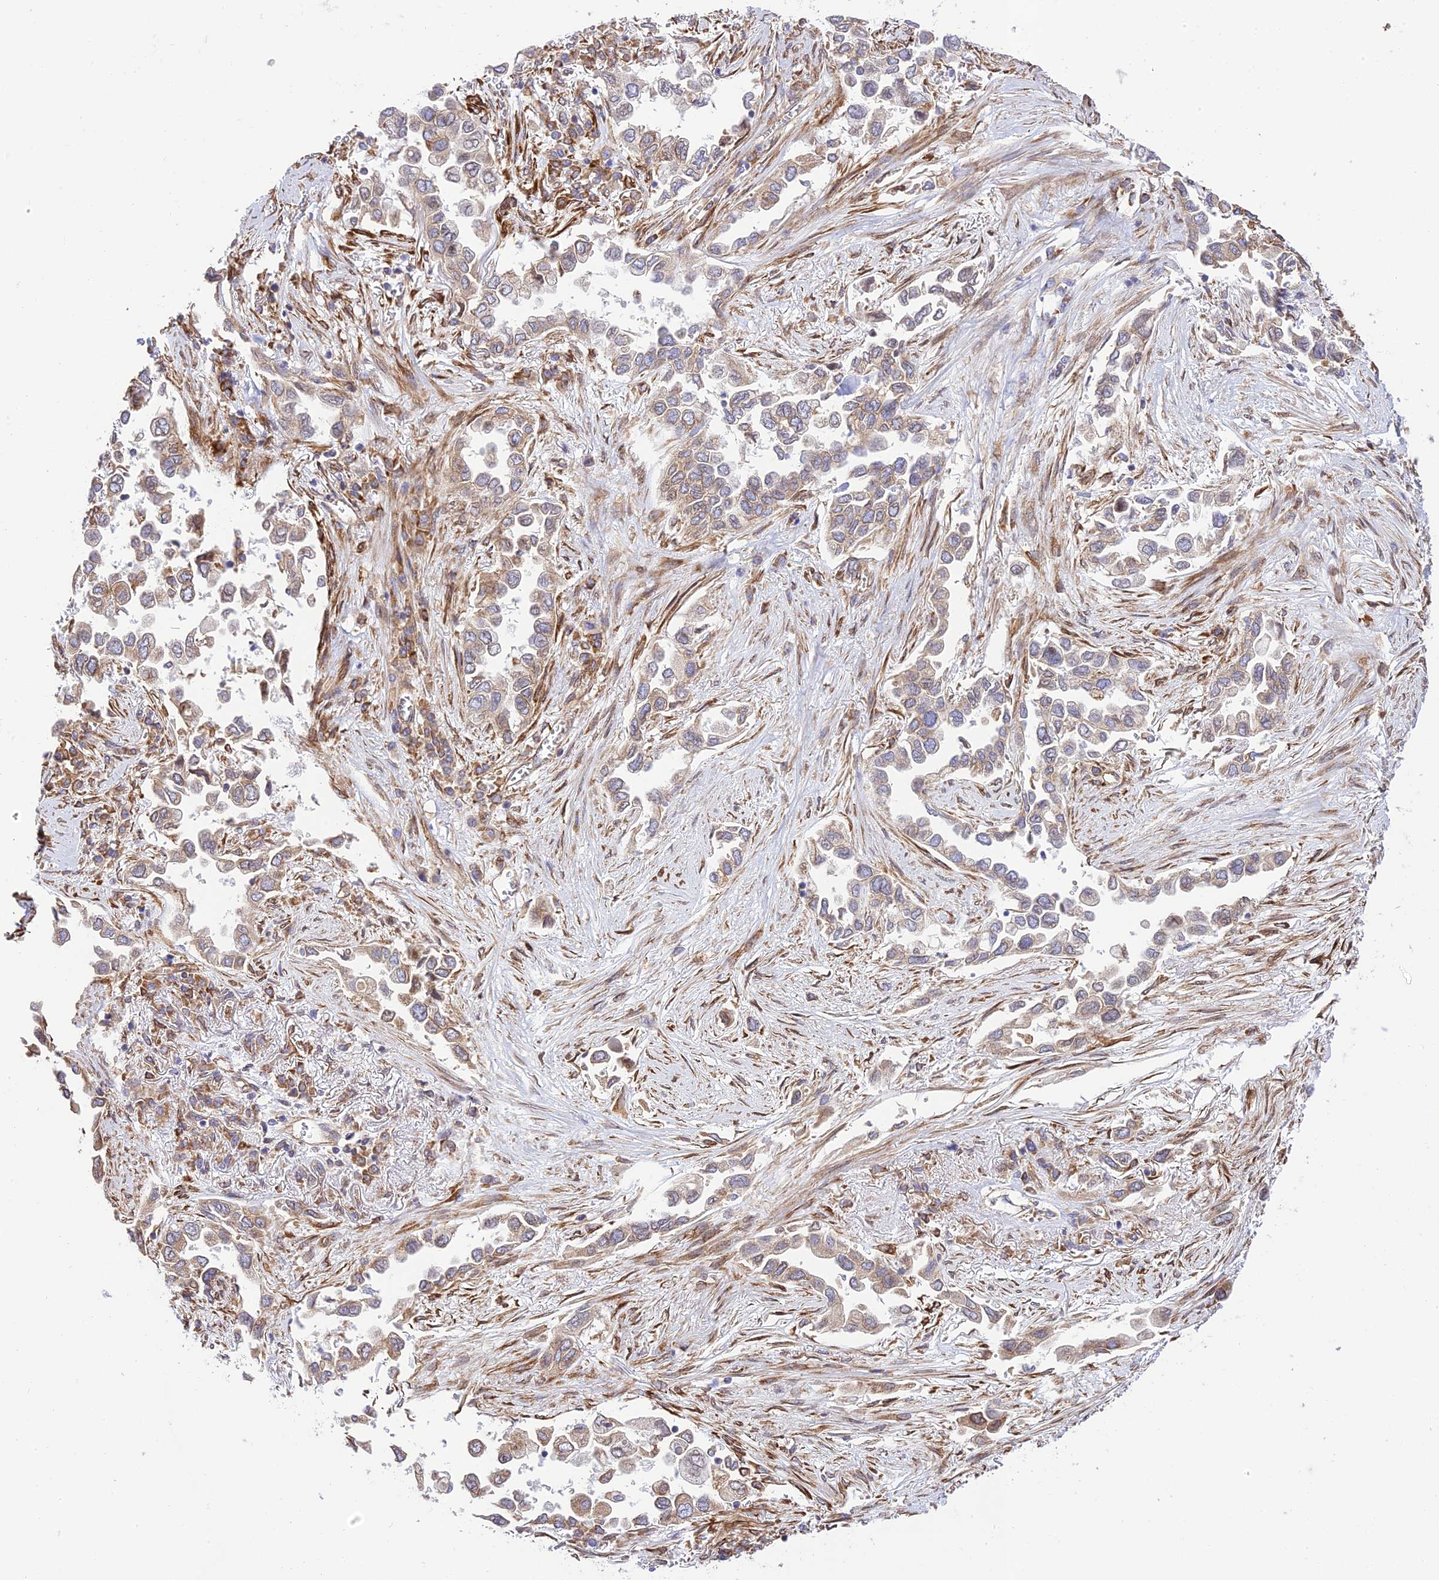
{"staining": {"intensity": "weak", "quantity": "25%-75%", "location": "cytoplasmic/membranous"}, "tissue": "lung cancer", "cell_type": "Tumor cells", "image_type": "cancer", "snomed": [{"axis": "morphology", "description": "Adenocarcinoma, NOS"}, {"axis": "topography", "description": "Lung"}], "caption": "Immunohistochemistry (IHC) staining of adenocarcinoma (lung), which demonstrates low levels of weak cytoplasmic/membranous positivity in approximately 25%-75% of tumor cells indicating weak cytoplasmic/membranous protein positivity. The staining was performed using DAB (3,3'-diaminobenzidine) (brown) for protein detection and nuclei were counterstained in hematoxylin (blue).", "gene": "EXOC3L4", "patient": {"sex": "female", "age": 76}}